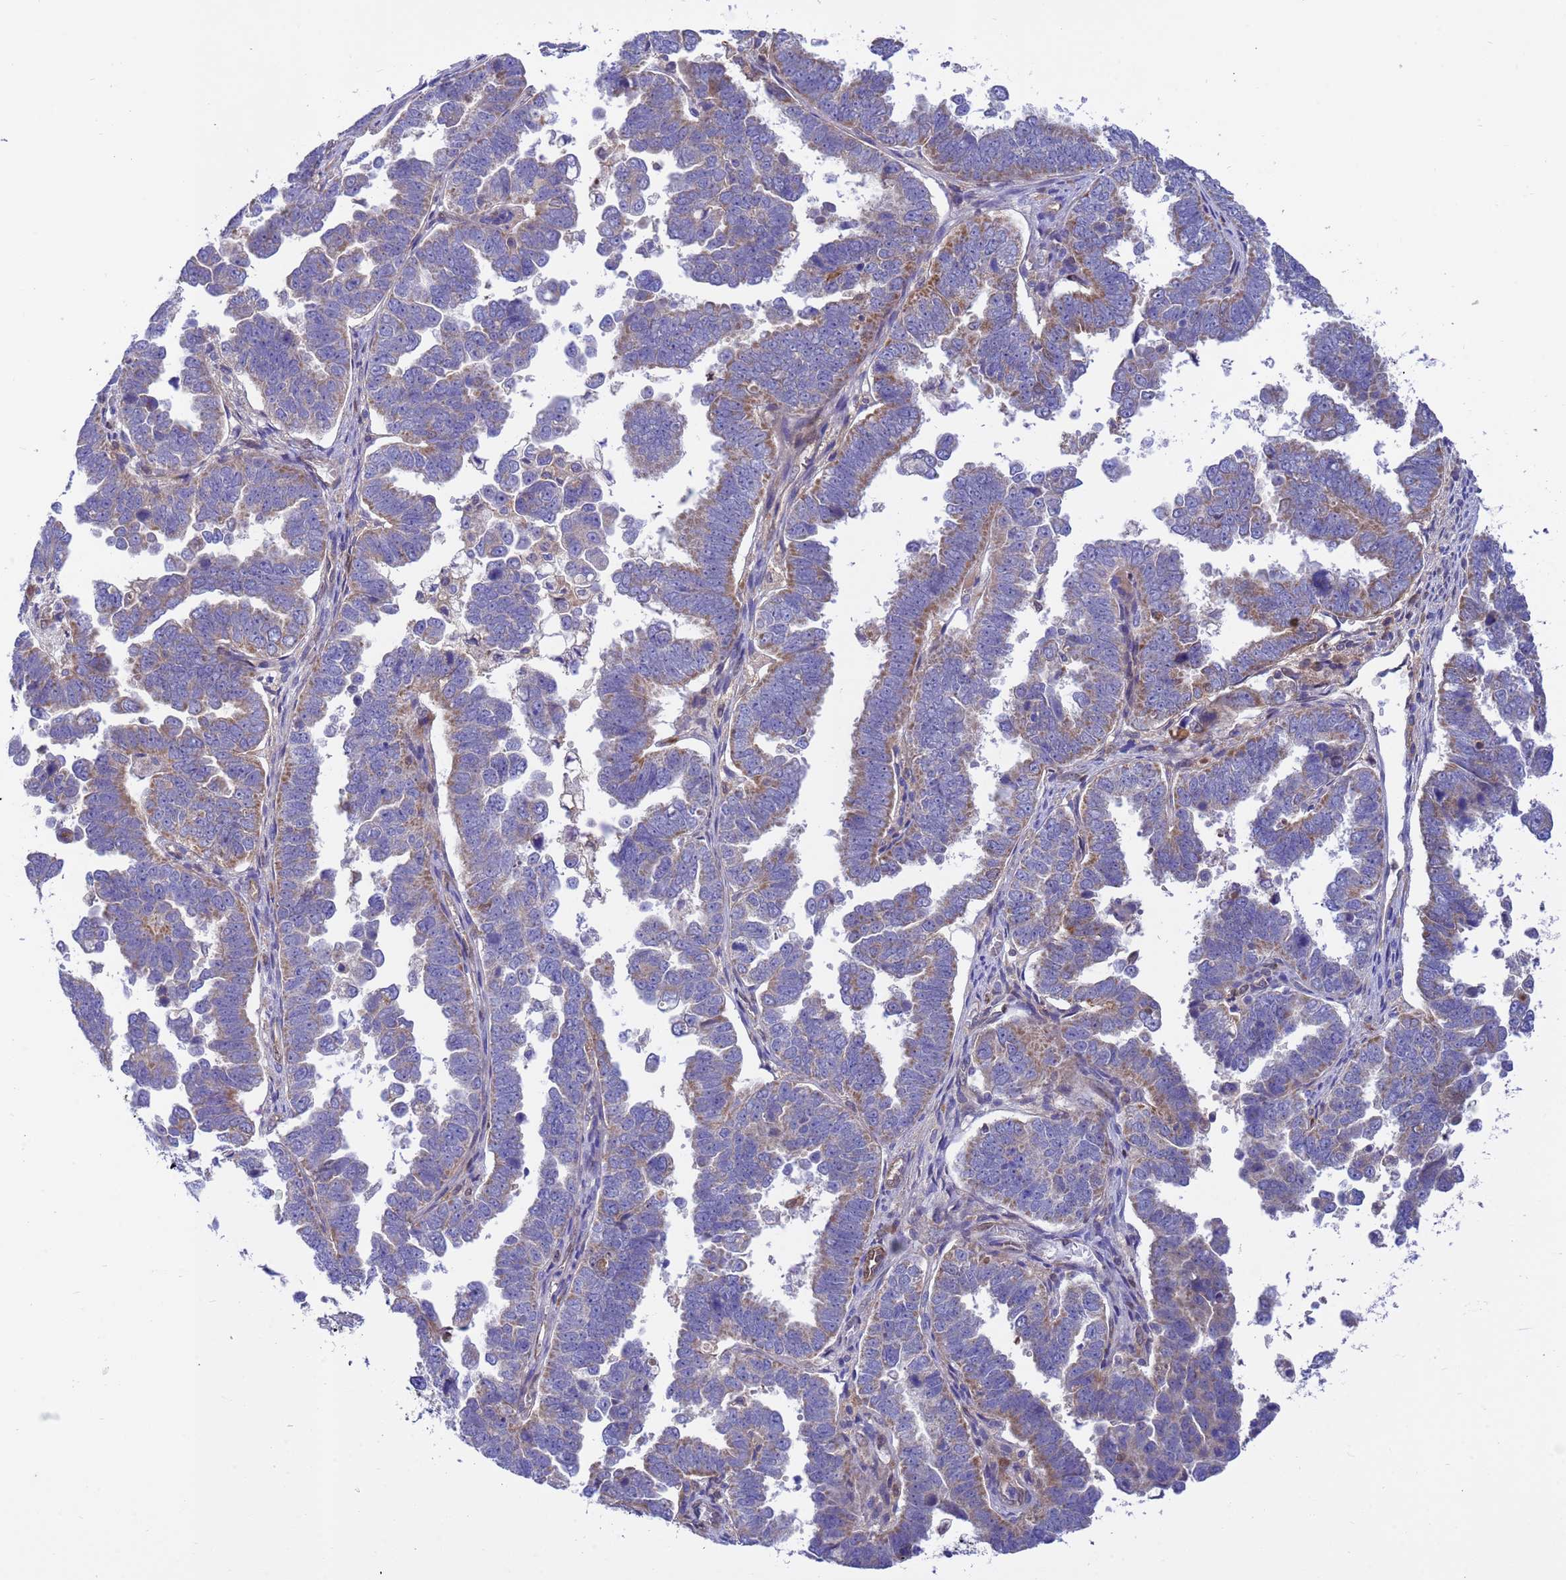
{"staining": {"intensity": "weak", "quantity": "25%-75%", "location": "cytoplasmic/membranous"}, "tissue": "endometrial cancer", "cell_type": "Tumor cells", "image_type": "cancer", "snomed": [{"axis": "morphology", "description": "Adenocarcinoma, NOS"}, {"axis": "topography", "description": "Endometrium"}], "caption": "DAB (3,3'-diaminobenzidine) immunohistochemical staining of endometrial cancer reveals weak cytoplasmic/membranous protein positivity in about 25%-75% of tumor cells. (DAB (3,3'-diaminobenzidine) IHC, brown staining for protein, blue staining for nuclei).", "gene": "FOXRED1", "patient": {"sex": "female", "age": 75}}